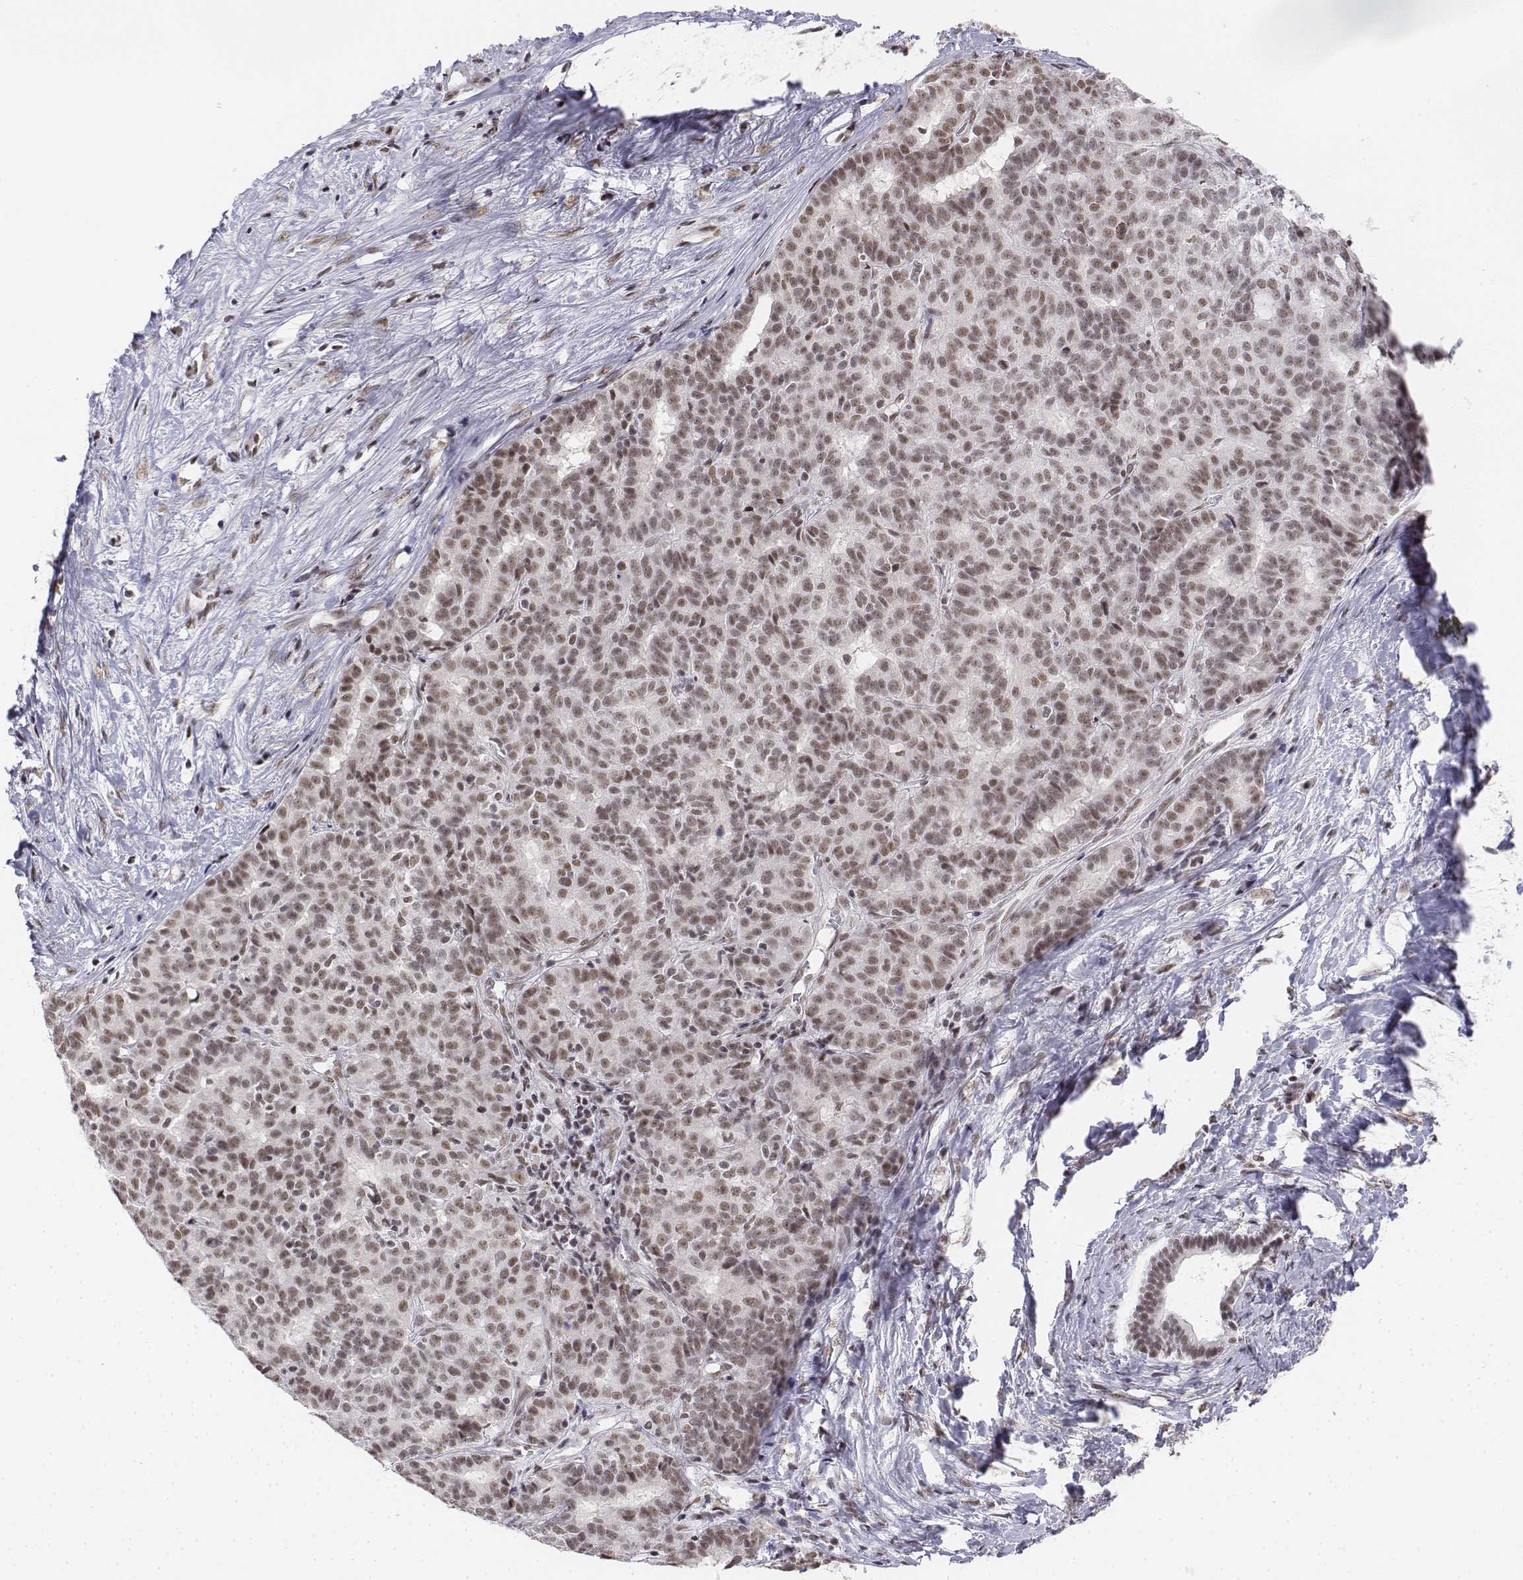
{"staining": {"intensity": "moderate", "quantity": ">75%", "location": "nuclear"}, "tissue": "liver cancer", "cell_type": "Tumor cells", "image_type": "cancer", "snomed": [{"axis": "morphology", "description": "Cholangiocarcinoma"}, {"axis": "topography", "description": "Liver"}], "caption": "Immunohistochemistry photomicrograph of neoplastic tissue: liver cholangiocarcinoma stained using IHC demonstrates medium levels of moderate protein expression localized specifically in the nuclear of tumor cells, appearing as a nuclear brown color.", "gene": "SETD1A", "patient": {"sex": "female", "age": 47}}